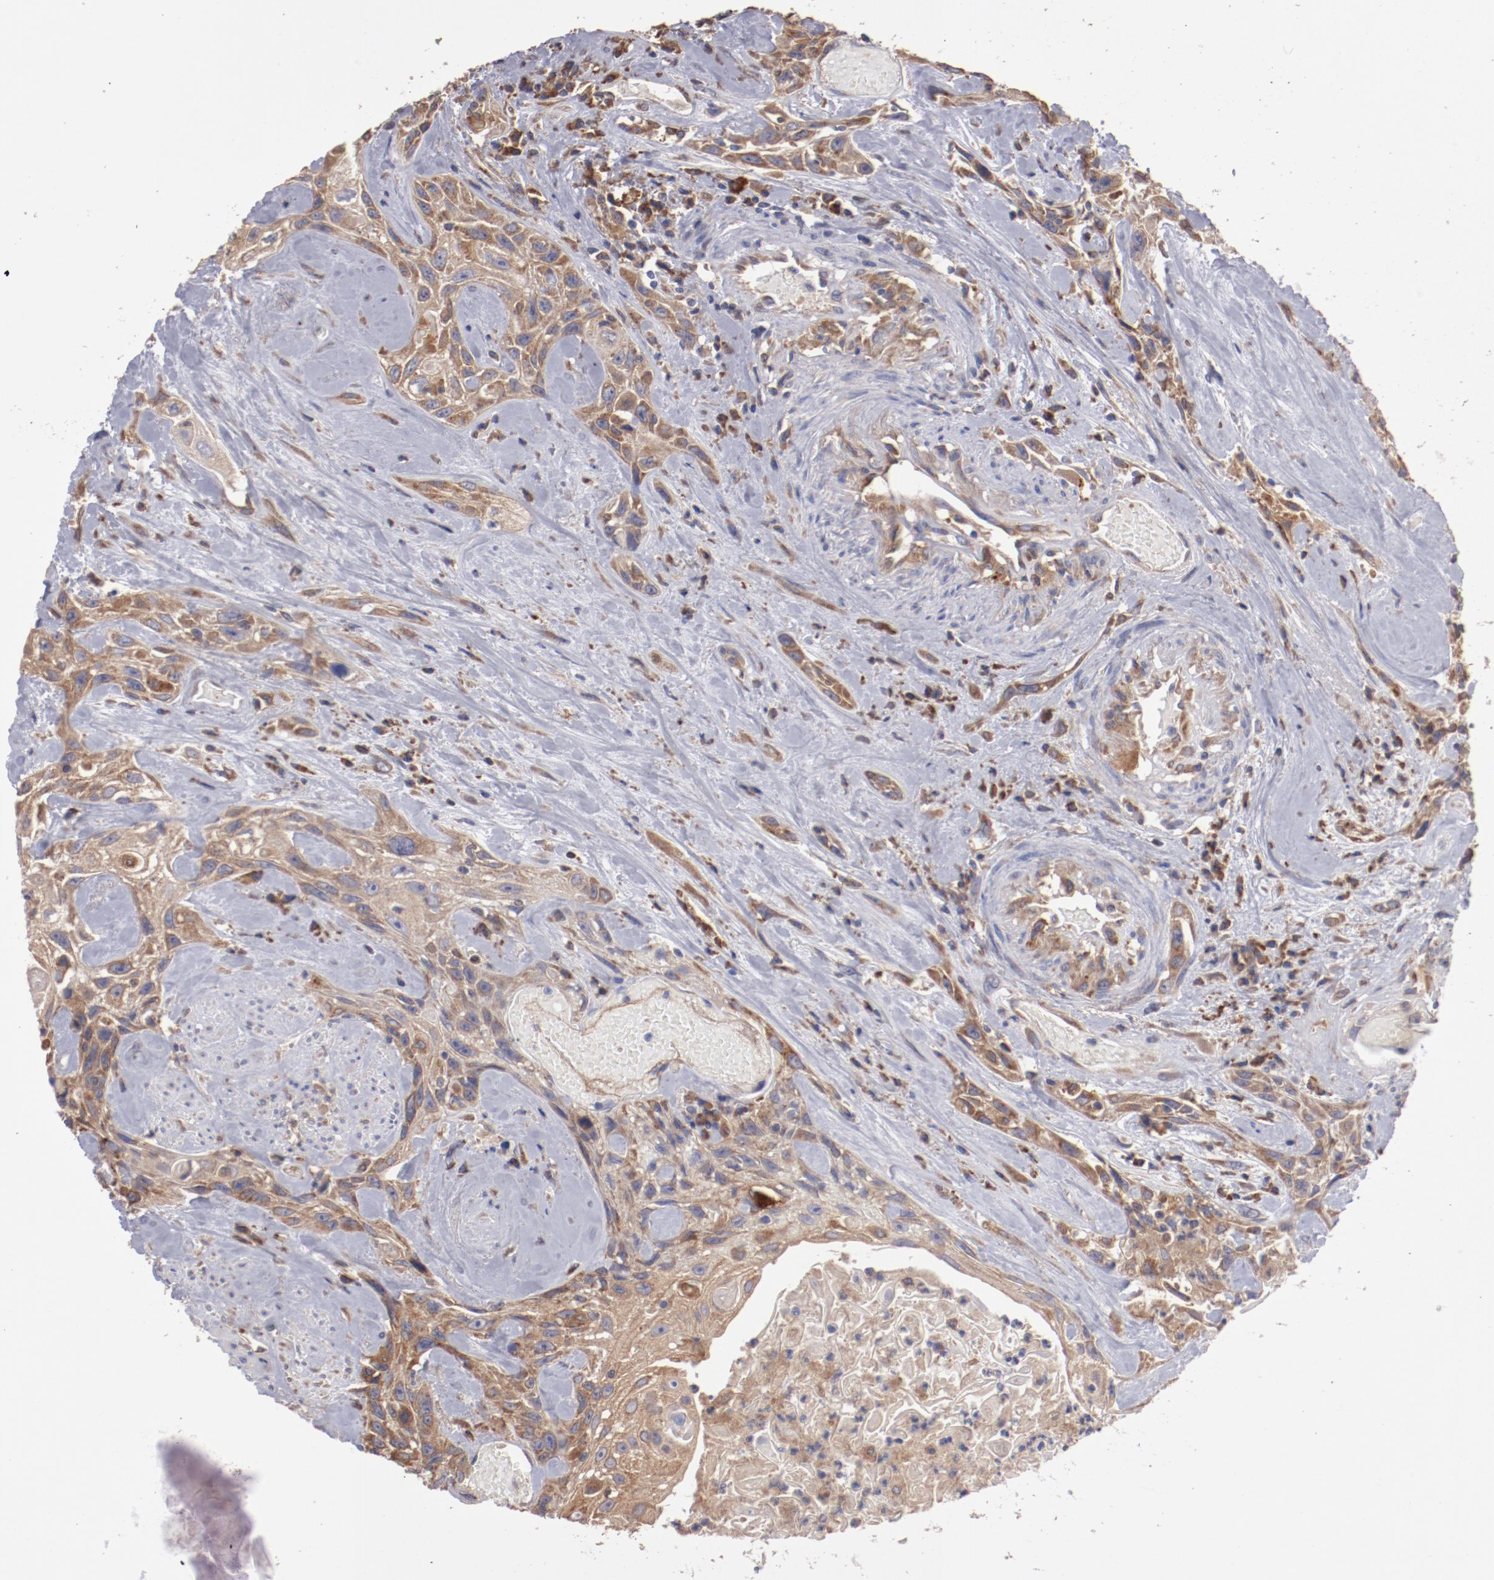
{"staining": {"intensity": "moderate", "quantity": ">75%", "location": "cytoplasmic/membranous"}, "tissue": "urothelial cancer", "cell_type": "Tumor cells", "image_type": "cancer", "snomed": [{"axis": "morphology", "description": "Urothelial carcinoma, High grade"}, {"axis": "topography", "description": "Urinary bladder"}], "caption": "Protein expression analysis of human urothelial carcinoma (high-grade) reveals moderate cytoplasmic/membranous expression in about >75% of tumor cells.", "gene": "NFKBIE", "patient": {"sex": "female", "age": 84}}